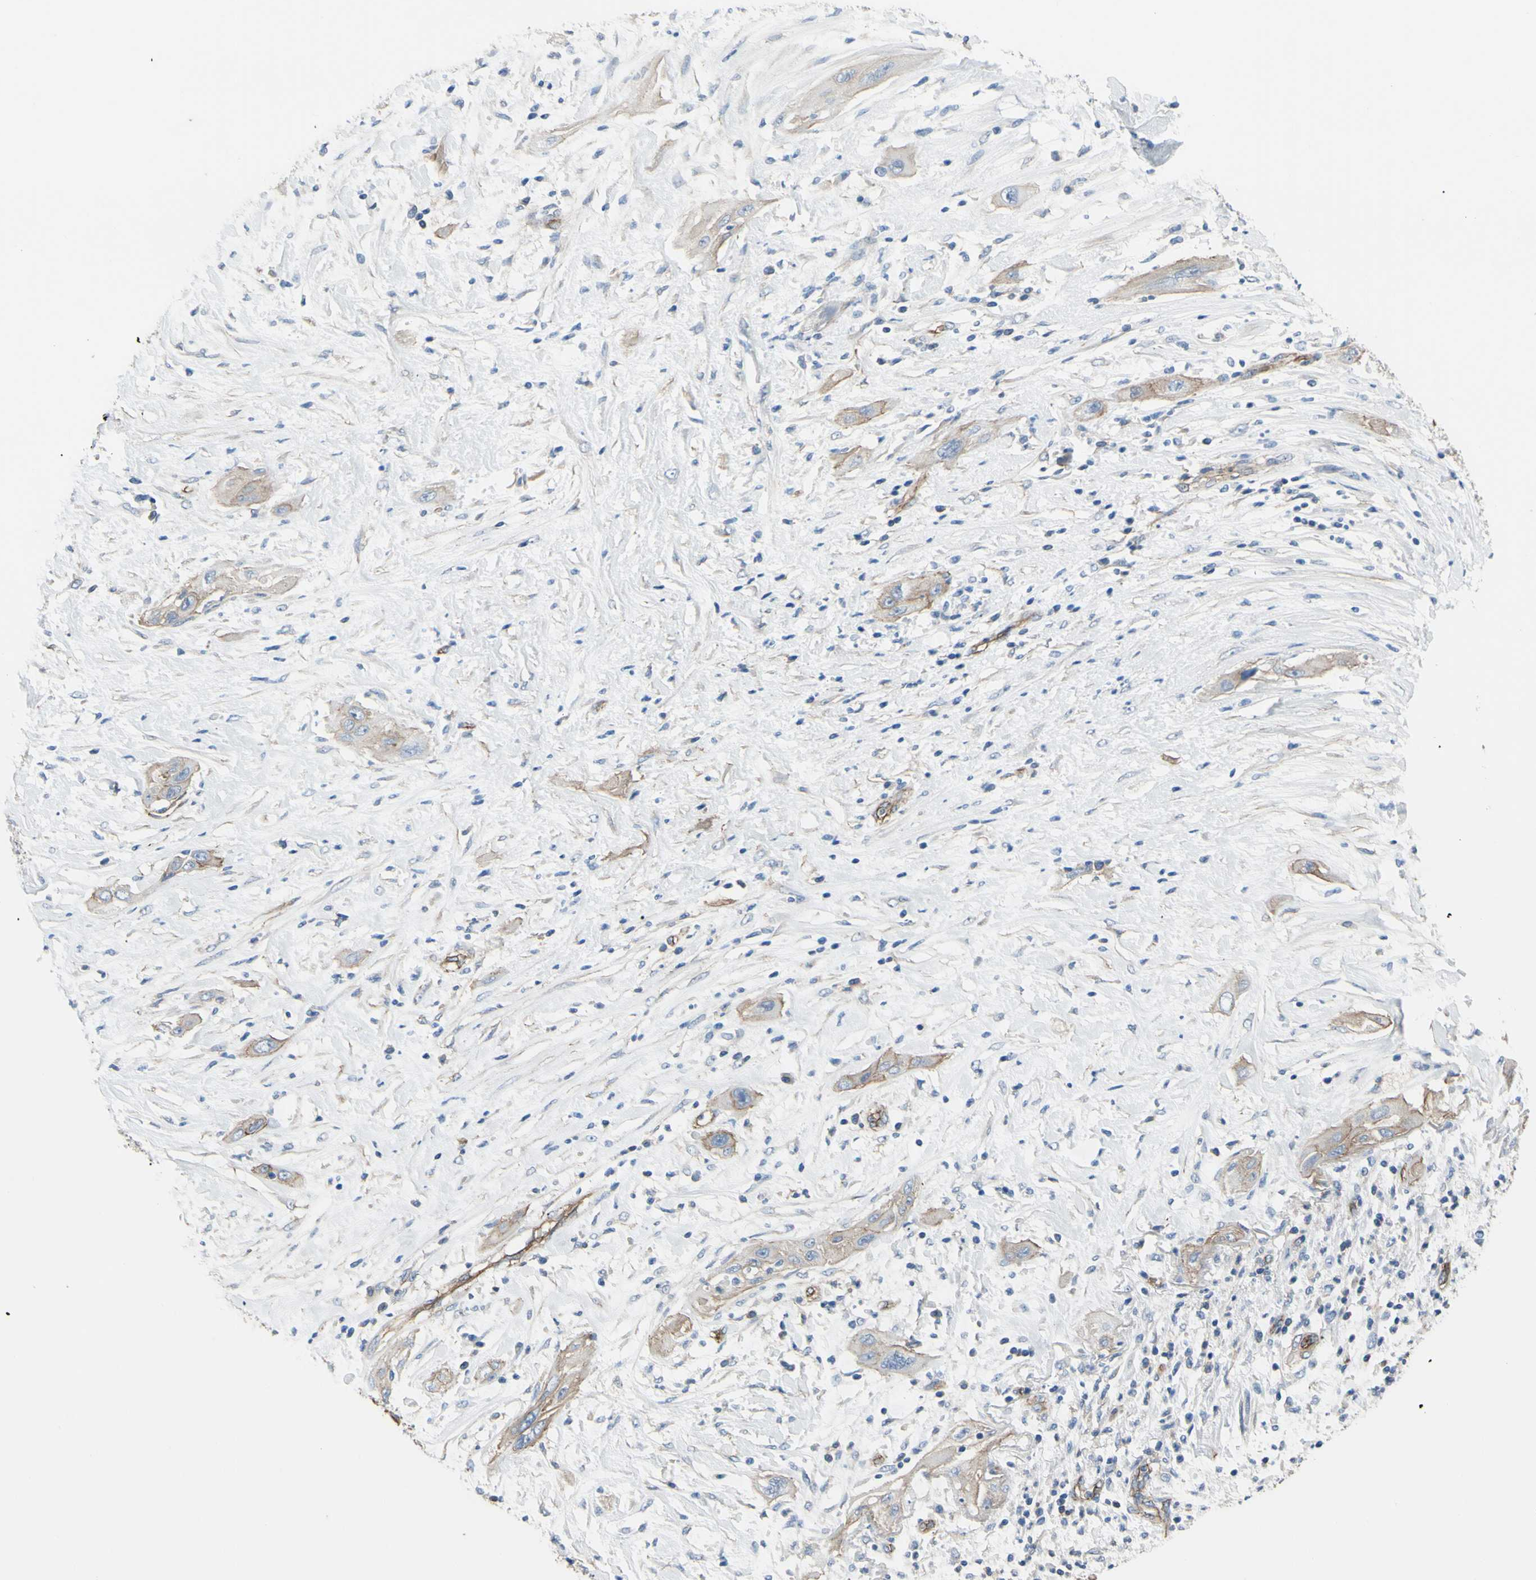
{"staining": {"intensity": "weak", "quantity": ">75%", "location": "cytoplasmic/membranous"}, "tissue": "lung cancer", "cell_type": "Tumor cells", "image_type": "cancer", "snomed": [{"axis": "morphology", "description": "Squamous cell carcinoma, NOS"}, {"axis": "topography", "description": "Lung"}], "caption": "A high-resolution image shows immunohistochemistry staining of squamous cell carcinoma (lung), which demonstrates weak cytoplasmic/membranous staining in about >75% of tumor cells.", "gene": "TPBG", "patient": {"sex": "female", "age": 47}}